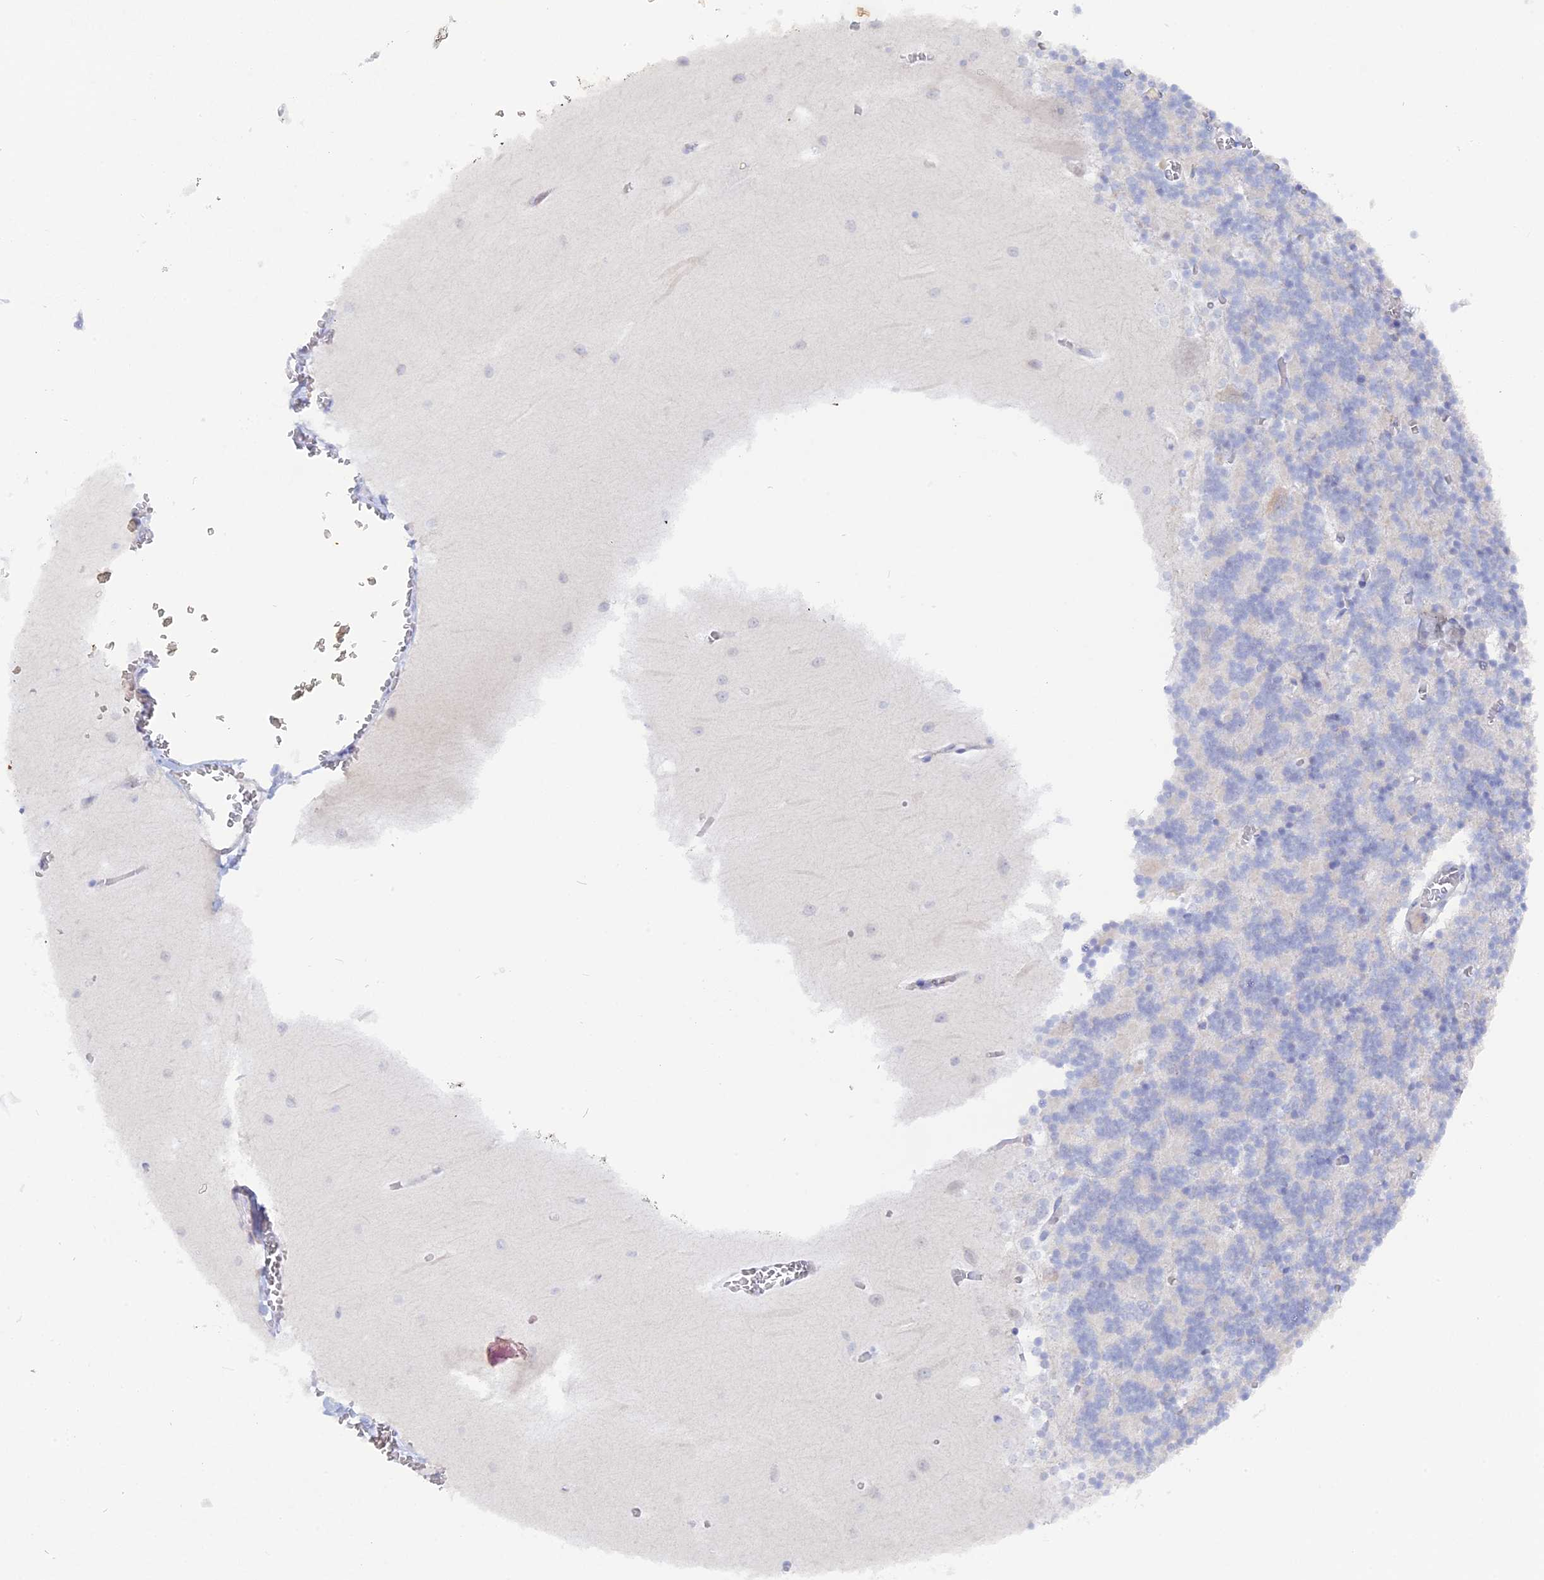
{"staining": {"intensity": "negative", "quantity": "none", "location": "none"}, "tissue": "cerebellum", "cell_type": "Cells in granular layer", "image_type": "normal", "snomed": [{"axis": "morphology", "description": "Normal tissue, NOS"}, {"axis": "topography", "description": "Cerebellum"}], "caption": "Immunohistochemistry image of unremarkable cerebellum stained for a protein (brown), which reveals no staining in cells in granular layer. Nuclei are stained in blue.", "gene": "DACT3", "patient": {"sex": "male", "age": 37}}